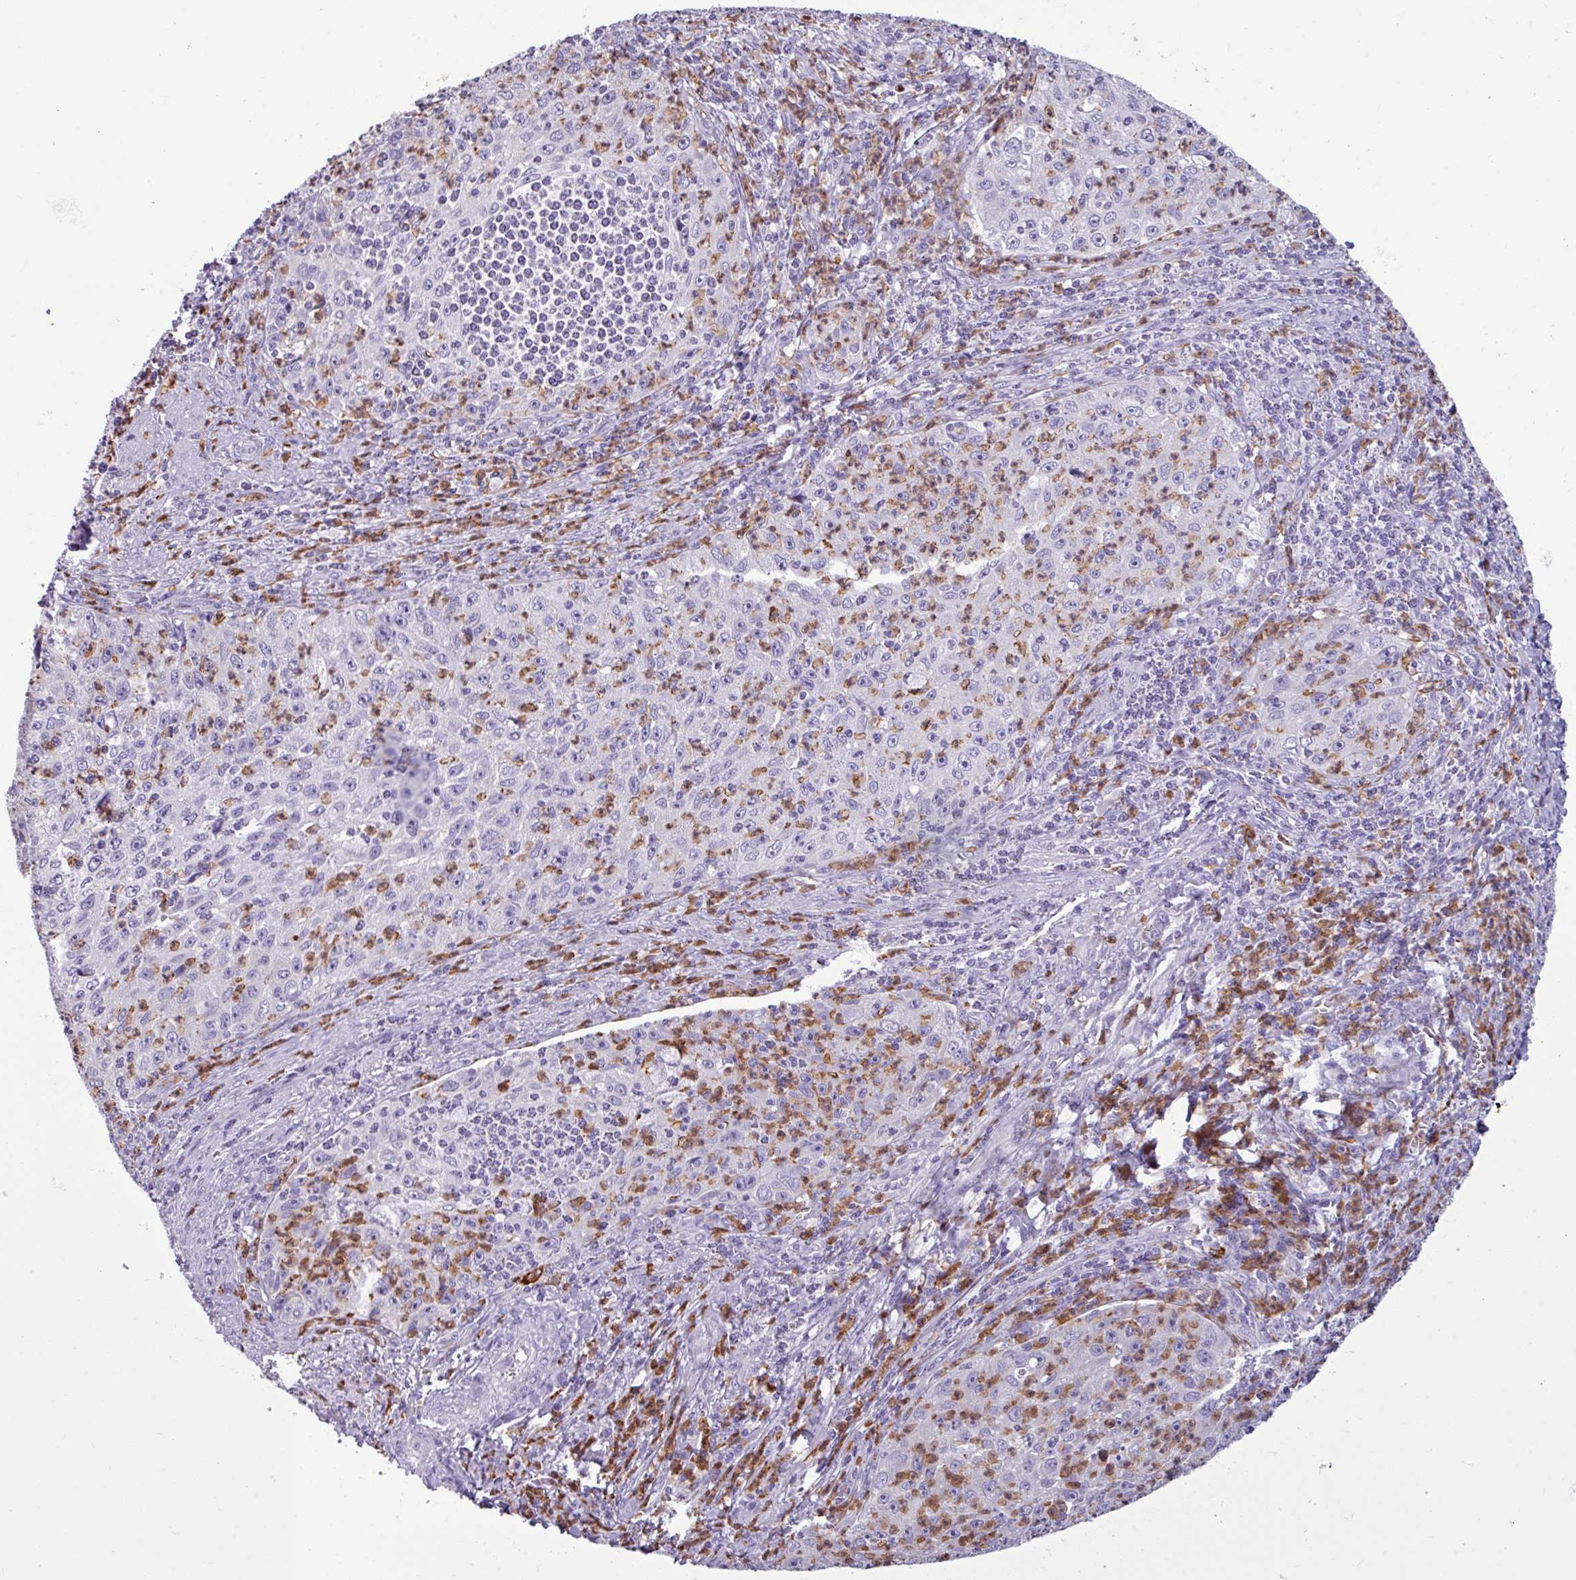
{"staining": {"intensity": "negative", "quantity": "none", "location": "none"}, "tissue": "cervical cancer", "cell_type": "Tumor cells", "image_type": "cancer", "snomed": [{"axis": "morphology", "description": "Squamous cell carcinoma, NOS"}, {"axis": "topography", "description": "Cervix"}], "caption": "IHC image of cervical cancer (squamous cell carcinoma) stained for a protein (brown), which exhibits no staining in tumor cells.", "gene": "TRIM39", "patient": {"sex": "female", "age": 30}}